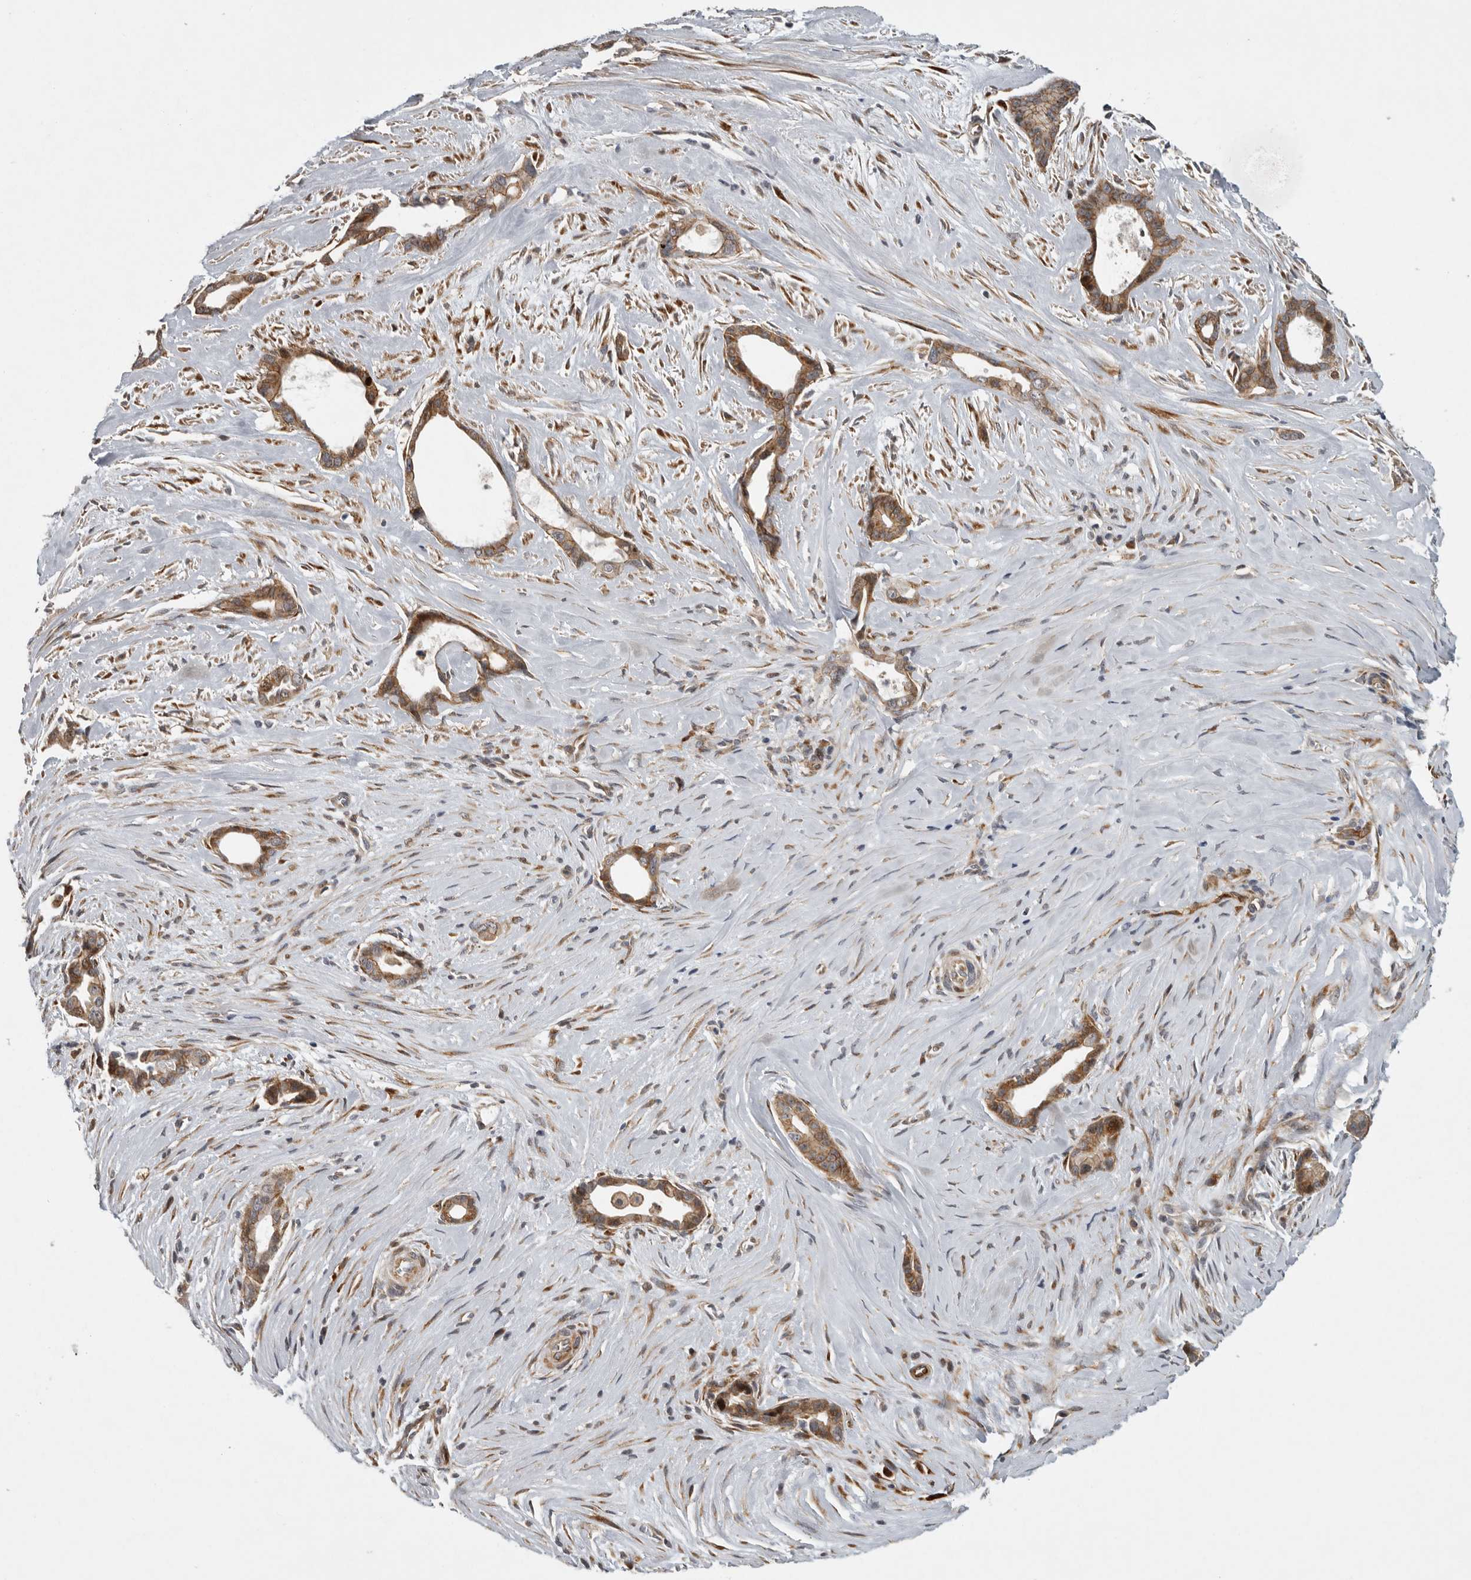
{"staining": {"intensity": "moderate", "quantity": ">75%", "location": "cytoplasmic/membranous"}, "tissue": "liver cancer", "cell_type": "Tumor cells", "image_type": "cancer", "snomed": [{"axis": "morphology", "description": "Cholangiocarcinoma"}, {"axis": "topography", "description": "Liver"}], "caption": "Immunohistochemical staining of human cholangiocarcinoma (liver) shows medium levels of moderate cytoplasmic/membranous protein staining in about >75% of tumor cells. (Brightfield microscopy of DAB IHC at high magnification).", "gene": "MPDZ", "patient": {"sex": "female", "age": 55}}